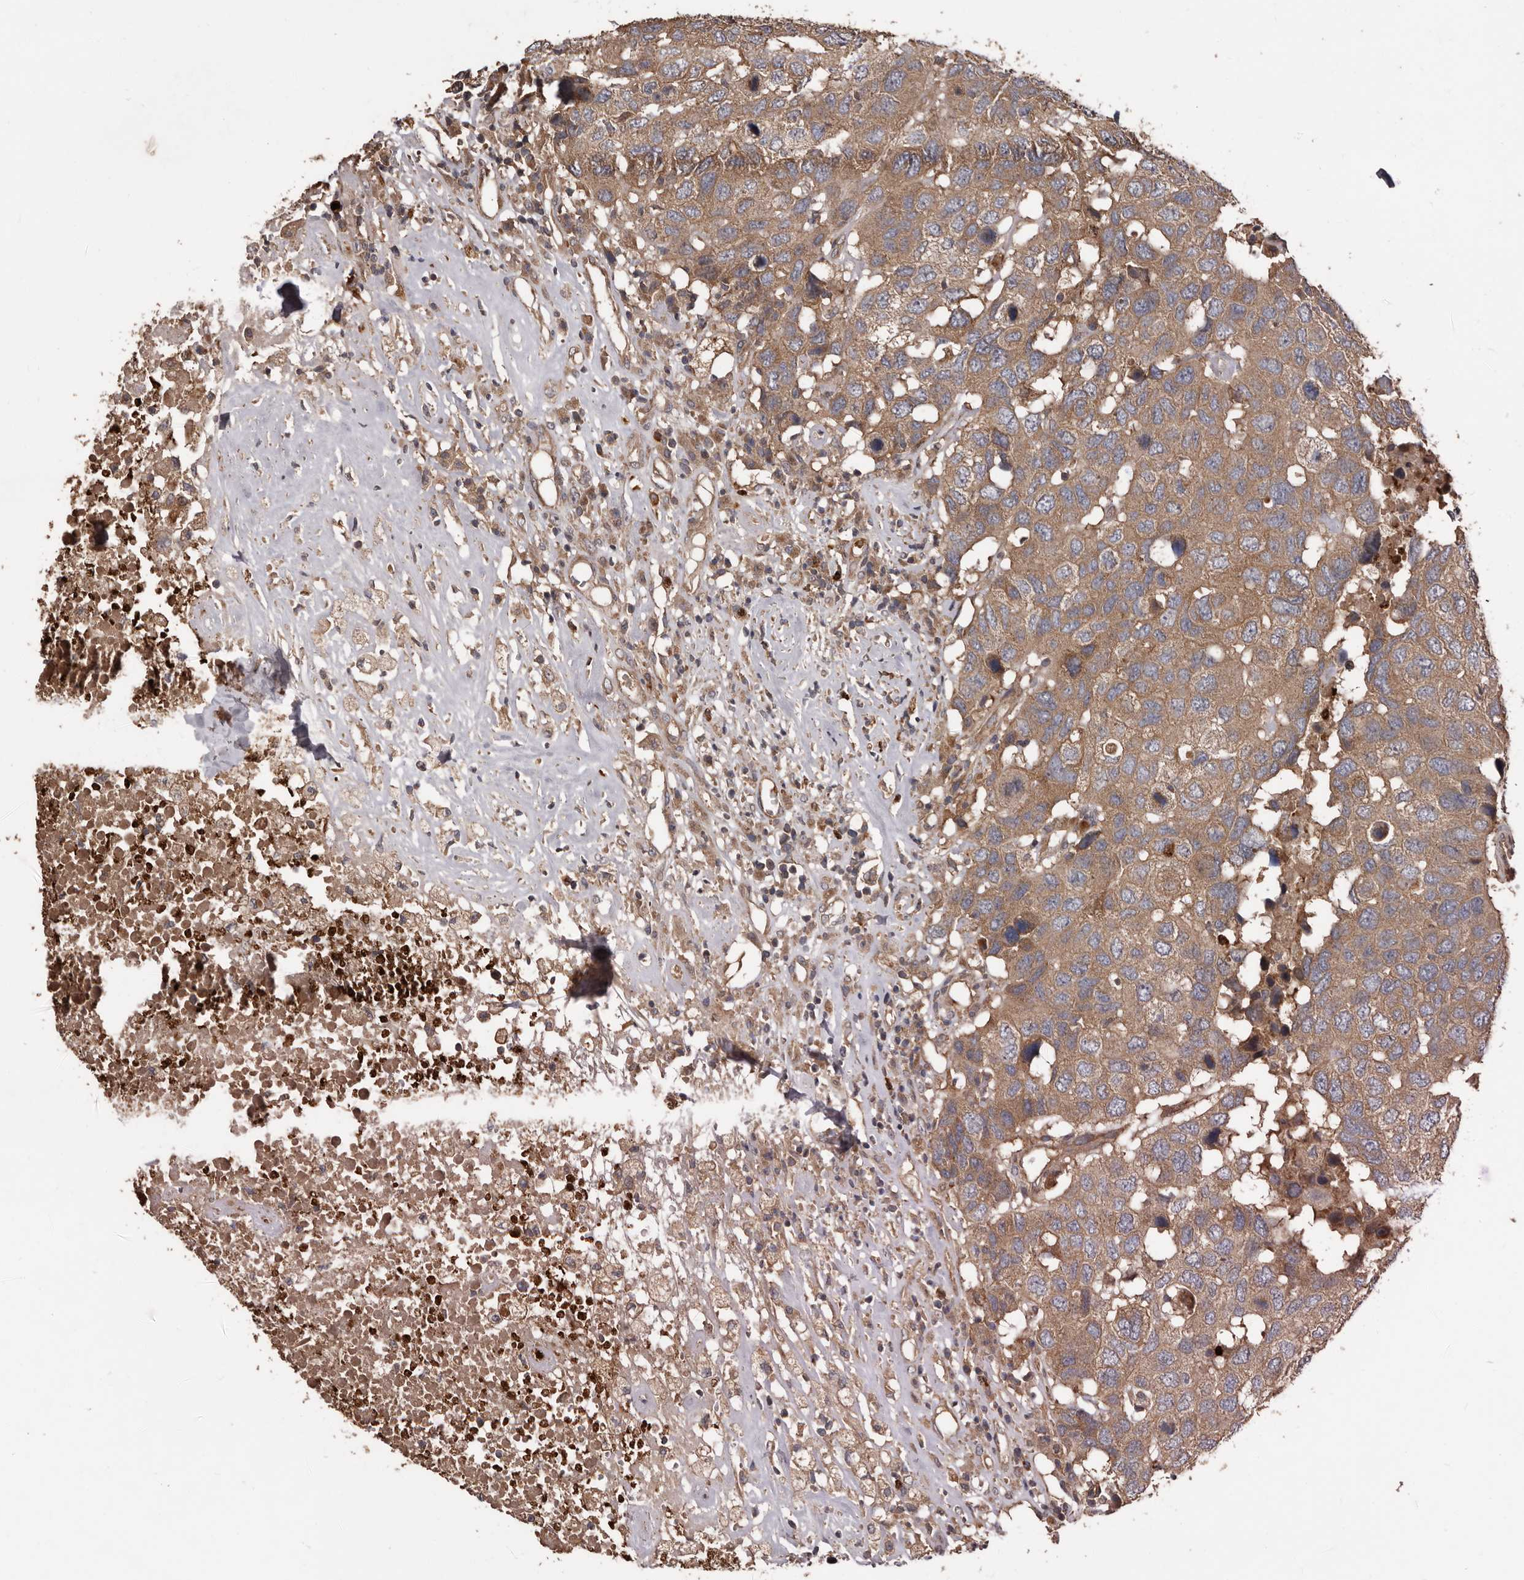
{"staining": {"intensity": "moderate", "quantity": ">75%", "location": "cytoplasmic/membranous"}, "tissue": "head and neck cancer", "cell_type": "Tumor cells", "image_type": "cancer", "snomed": [{"axis": "morphology", "description": "Squamous cell carcinoma, NOS"}, {"axis": "topography", "description": "Head-Neck"}], "caption": "There is medium levels of moderate cytoplasmic/membranous expression in tumor cells of squamous cell carcinoma (head and neck), as demonstrated by immunohistochemical staining (brown color).", "gene": "ARHGEF5", "patient": {"sex": "male", "age": 66}}